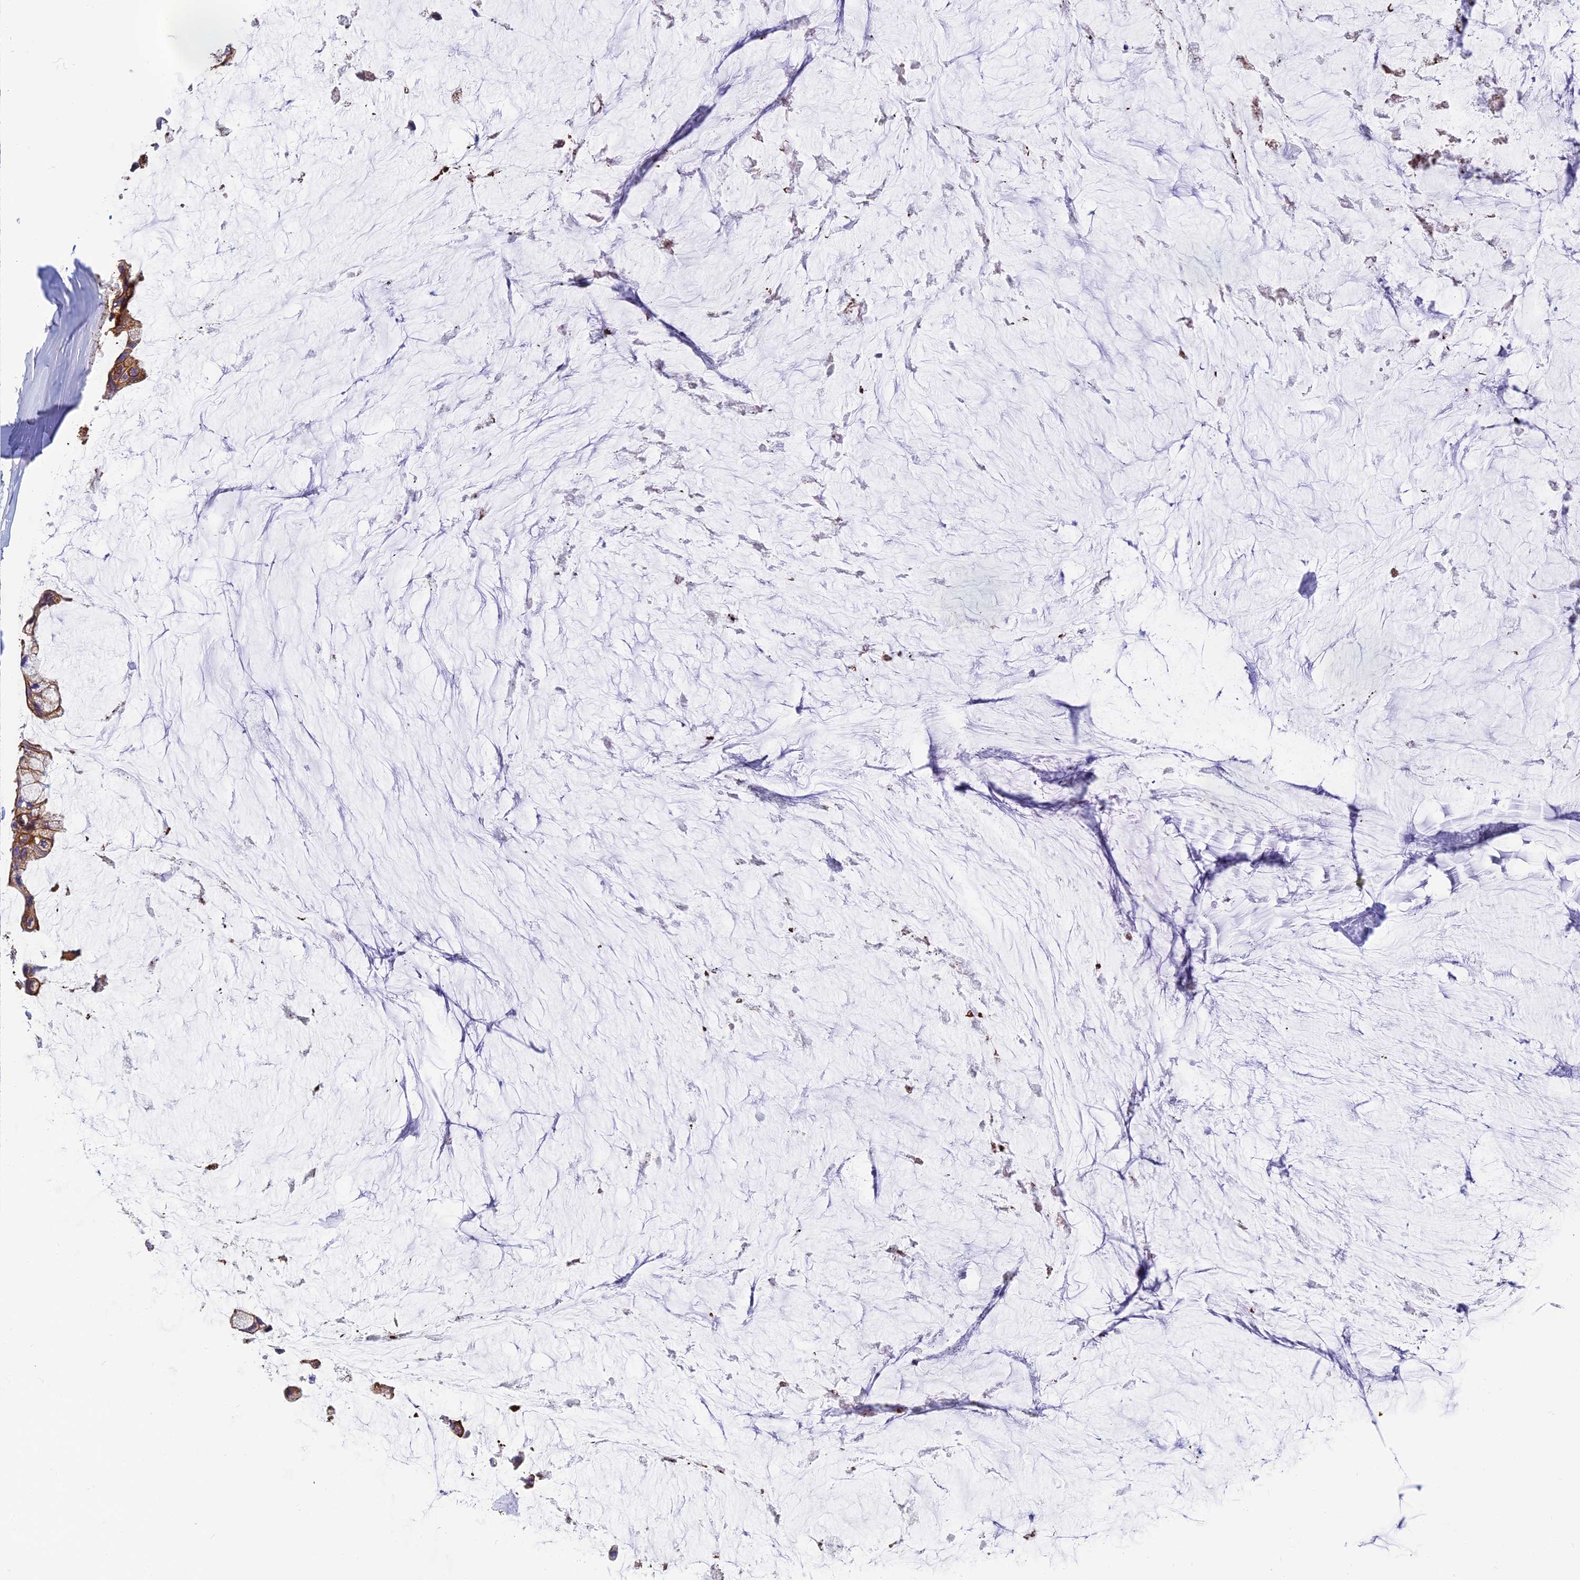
{"staining": {"intensity": "moderate", "quantity": ">75%", "location": "cytoplasmic/membranous"}, "tissue": "ovarian cancer", "cell_type": "Tumor cells", "image_type": "cancer", "snomed": [{"axis": "morphology", "description": "Cystadenocarcinoma, mucinous, NOS"}, {"axis": "topography", "description": "Ovary"}], "caption": "Moderate cytoplasmic/membranous staining for a protein is identified in approximately >75% of tumor cells of ovarian mucinous cystadenocarcinoma using immunohistochemistry.", "gene": "RBM41", "patient": {"sex": "female", "age": 39}}